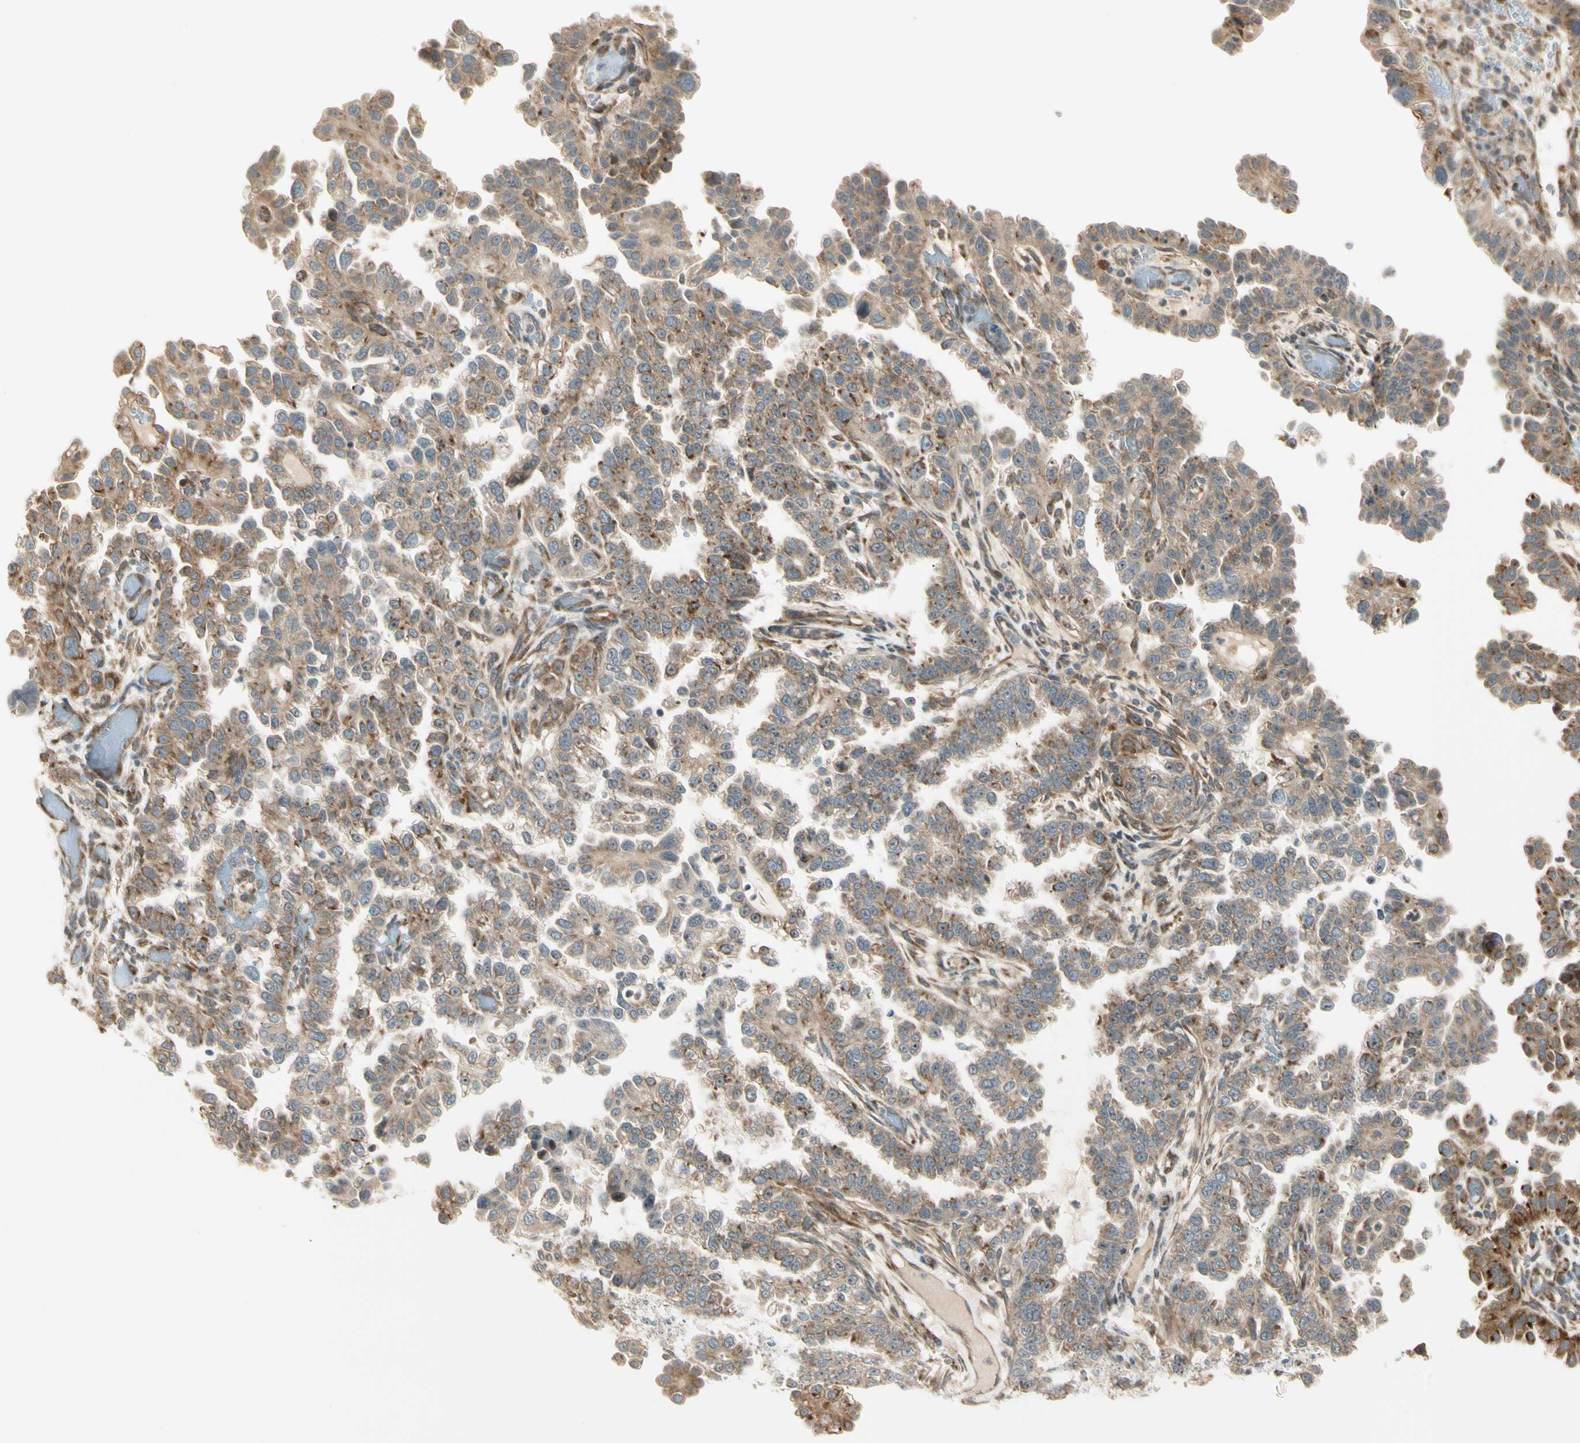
{"staining": {"intensity": "moderate", "quantity": ">75%", "location": "cytoplasmic/membranous"}, "tissue": "endometrial cancer", "cell_type": "Tumor cells", "image_type": "cancer", "snomed": [{"axis": "morphology", "description": "Adenocarcinoma, NOS"}, {"axis": "topography", "description": "Endometrium"}], "caption": "This image shows immunohistochemistry (IHC) staining of endometrial cancer, with medium moderate cytoplasmic/membranous expression in about >75% of tumor cells.", "gene": "FNDC3B", "patient": {"sex": "female", "age": 85}}